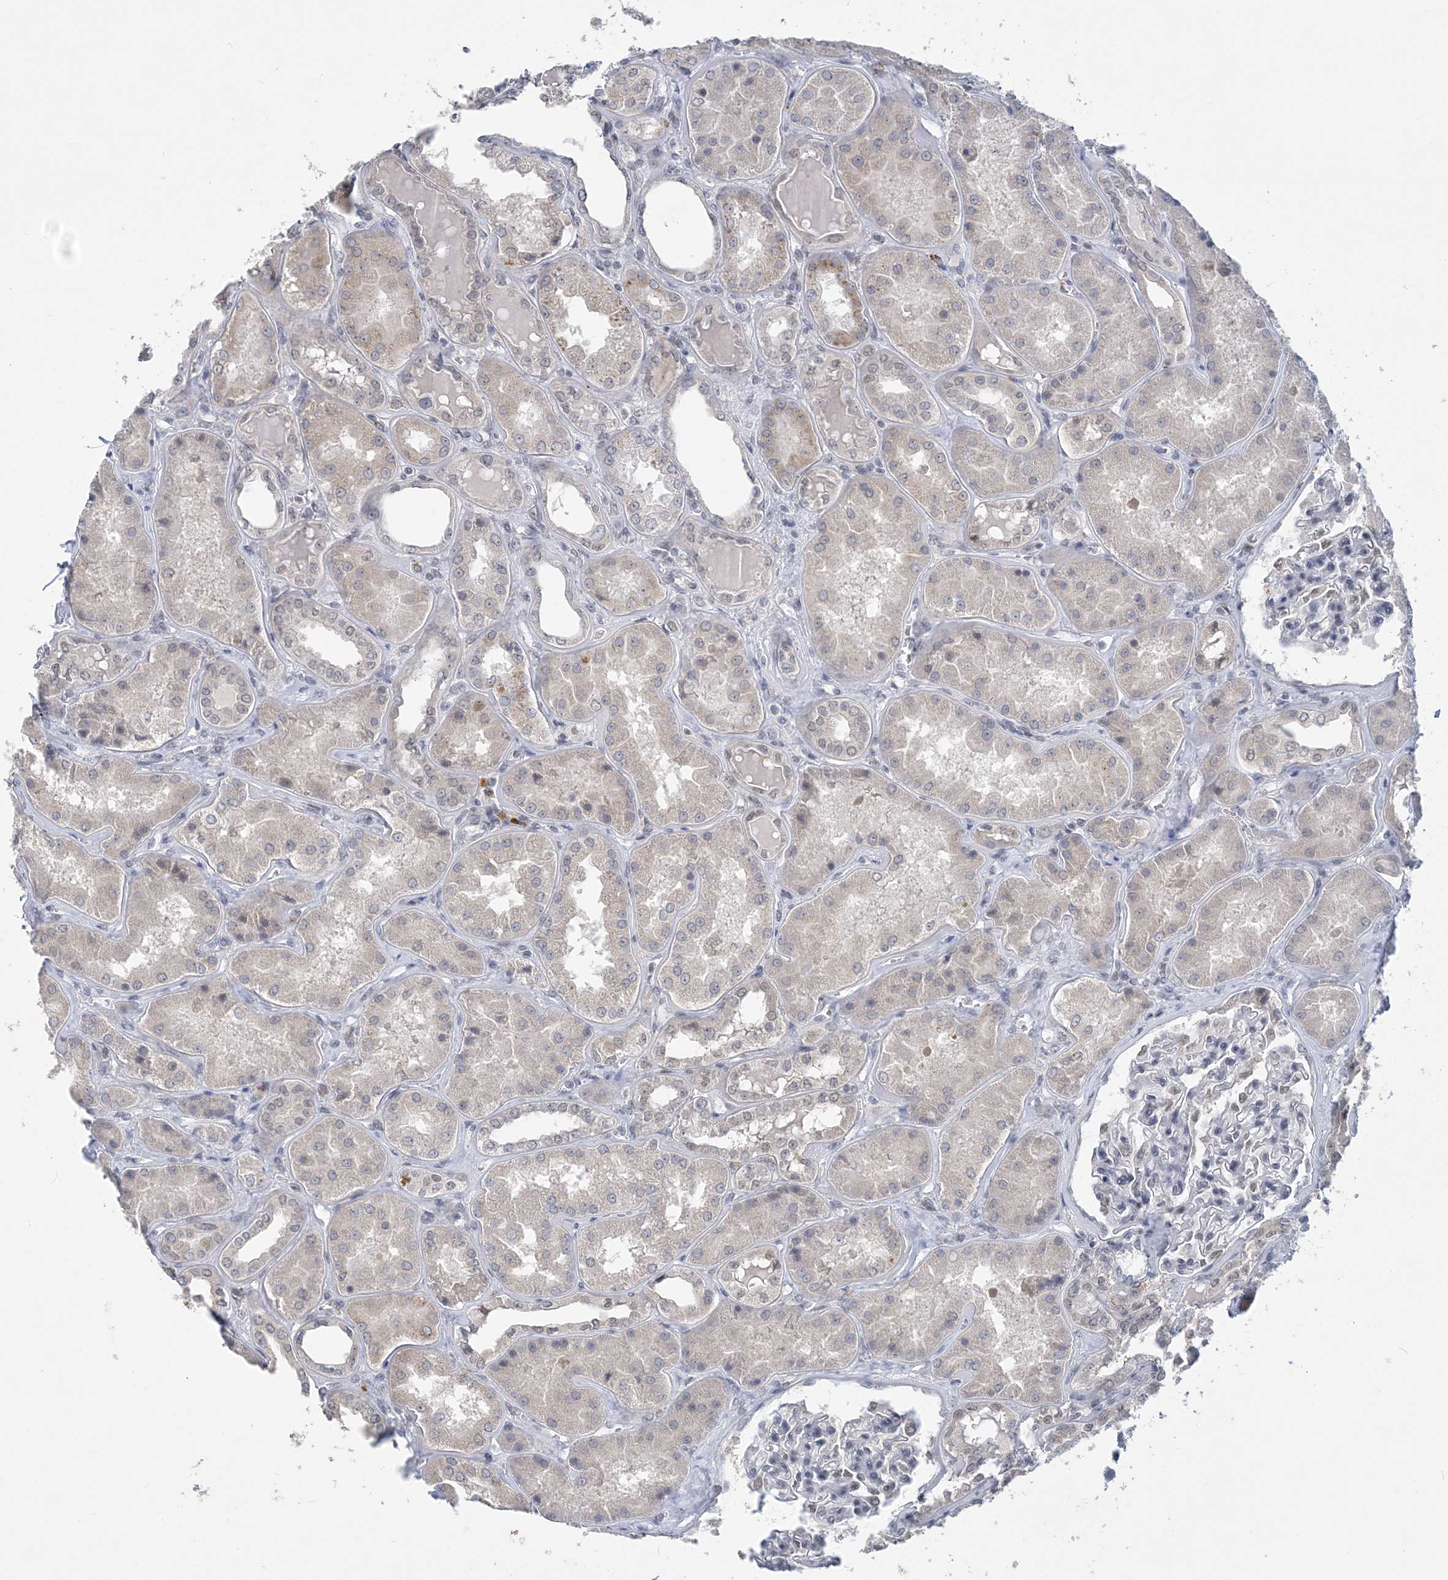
{"staining": {"intensity": "weak", "quantity": "<25%", "location": "nuclear"}, "tissue": "kidney", "cell_type": "Cells in glomeruli", "image_type": "normal", "snomed": [{"axis": "morphology", "description": "Normal tissue, NOS"}, {"axis": "topography", "description": "Kidney"}], "caption": "This is a micrograph of immunohistochemistry (IHC) staining of normal kidney, which shows no positivity in cells in glomeruli.", "gene": "ZBTB7A", "patient": {"sex": "female", "age": 56}}